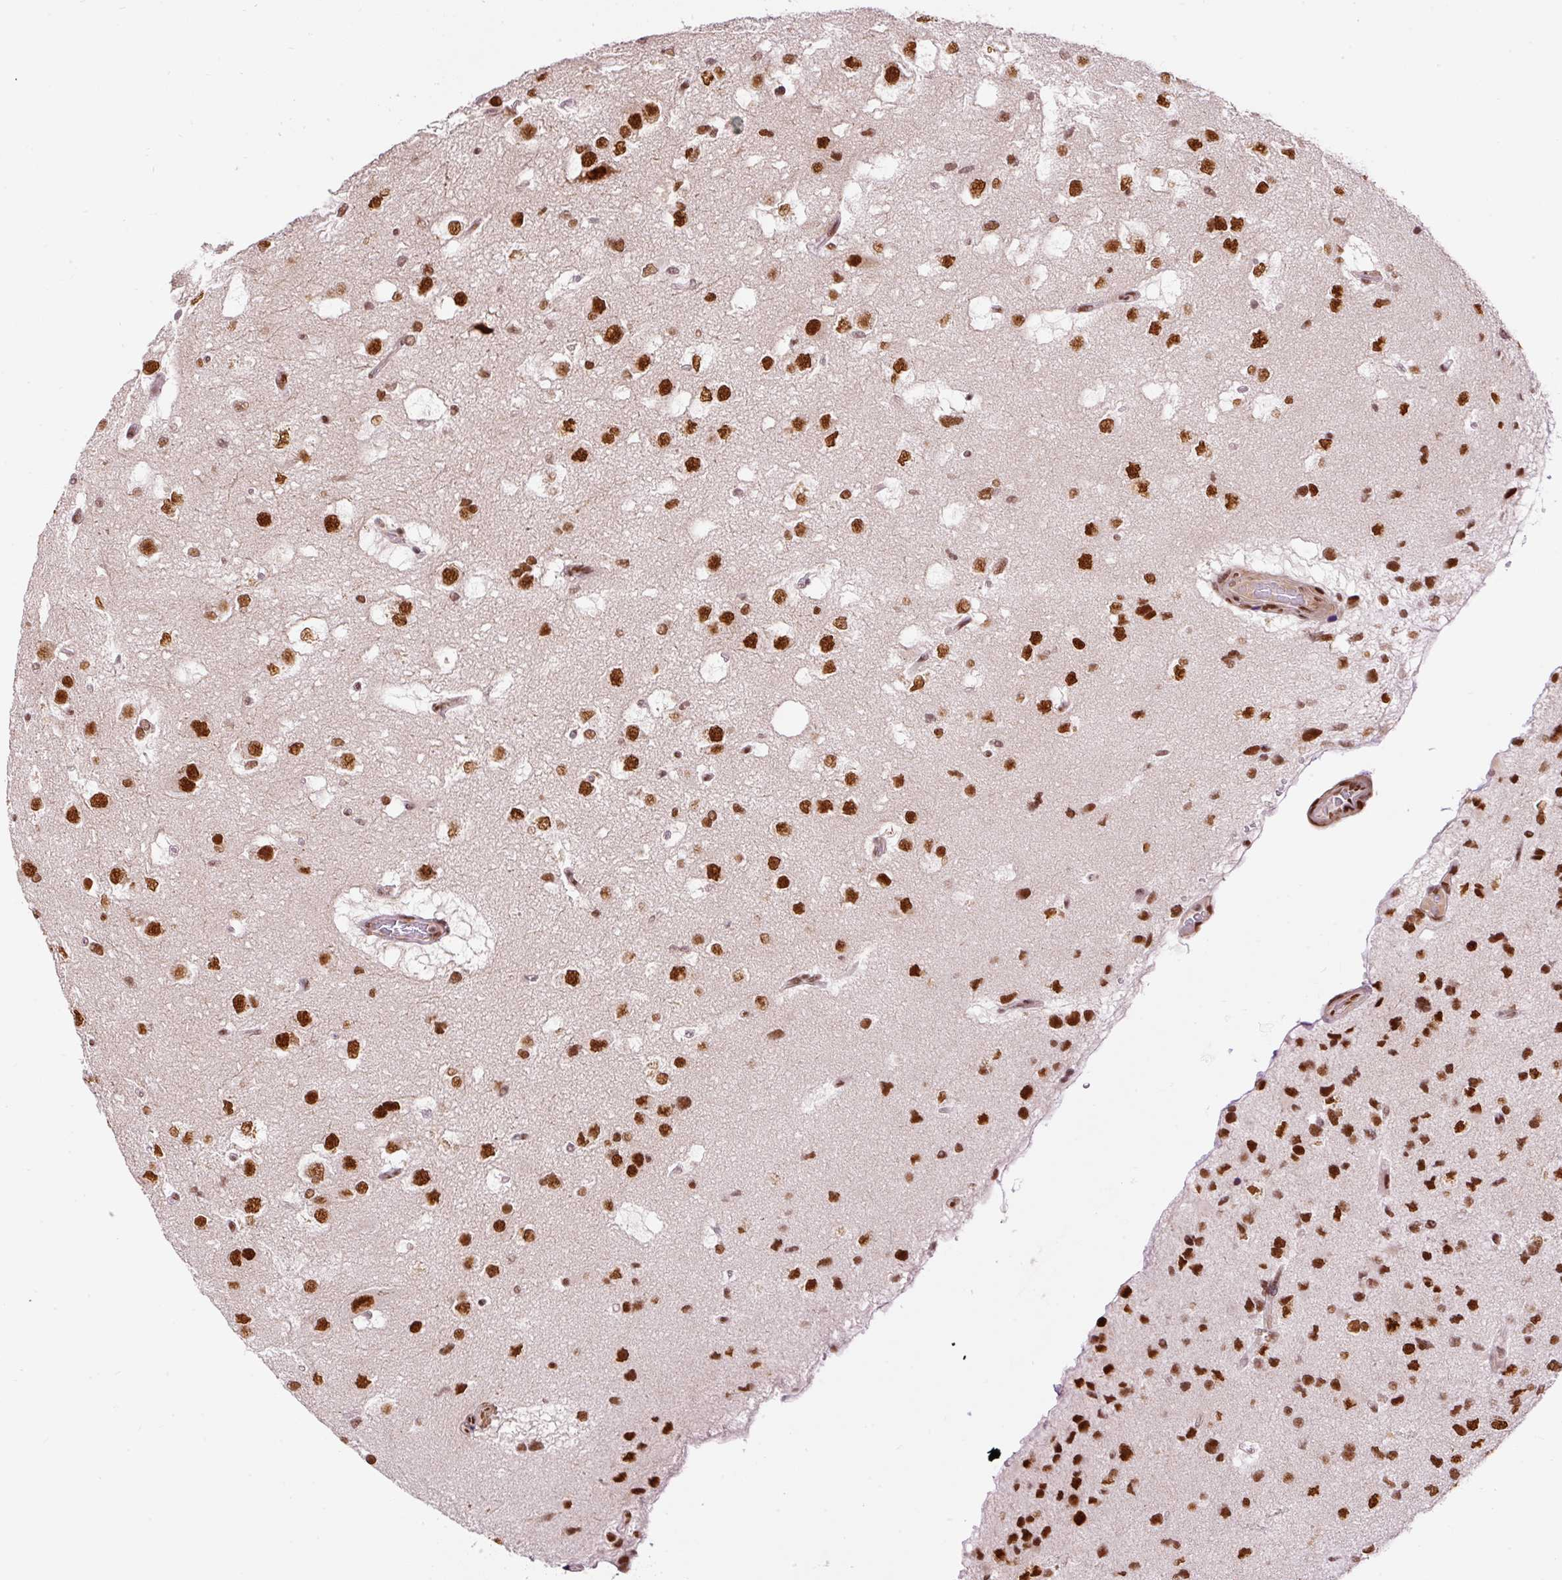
{"staining": {"intensity": "strong", "quantity": ">75%", "location": "nuclear"}, "tissue": "glioma", "cell_type": "Tumor cells", "image_type": "cancer", "snomed": [{"axis": "morphology", "description": "Glioma, malignant, High grade"}, {"axis": "topography", "description": "Brain"}], "caption": "Immunohistochemical staining of human glioma shows high levels of strong nuclear protein staining in about >75% of tumor cells.", "gene": "HNRNPC", "patient": {"sex": "male", "age": 53}}